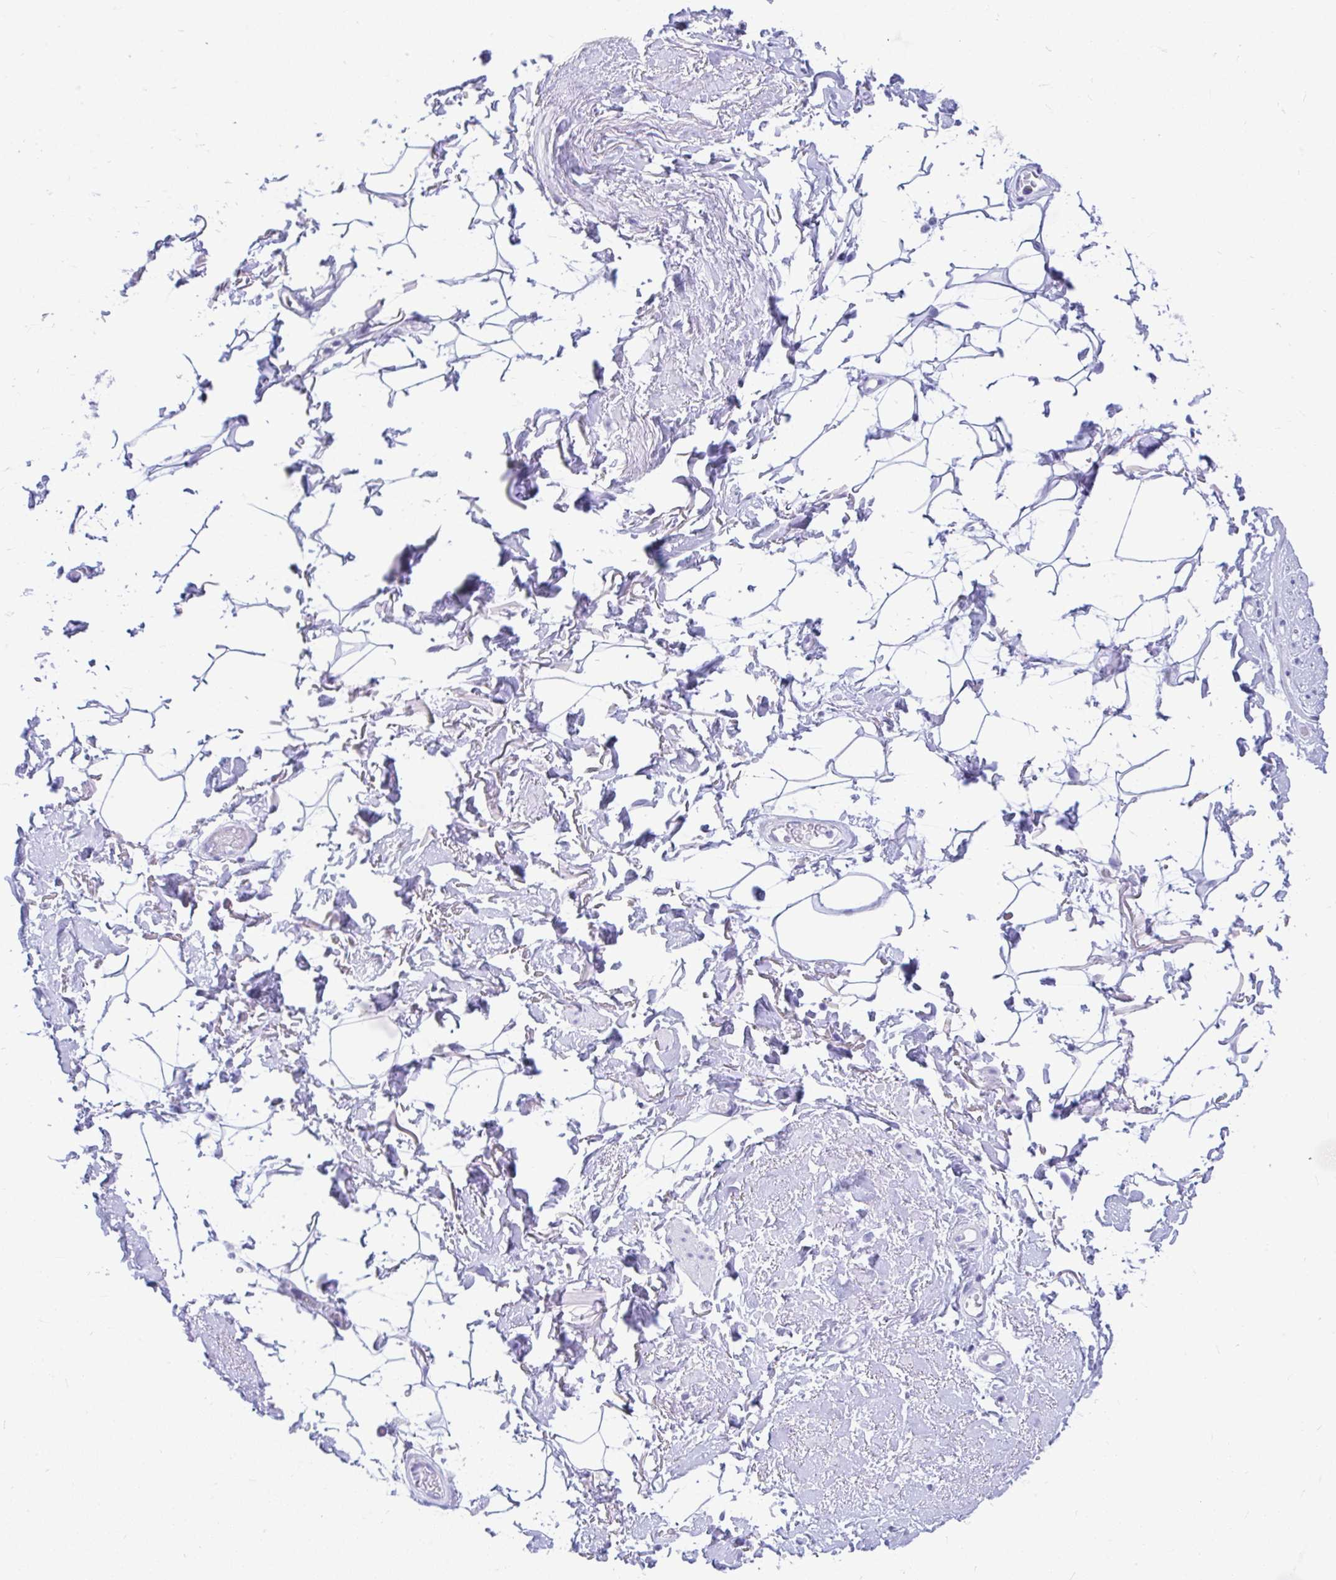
{"staining": {"intensity": "negative", "quantity": "none", "location": "none"}, "tissue": "adipose tissue", "cell_type": "Adipocytes", "image_type": "normal", "snomed": [{"axis": "morphology", "description": "Normal tissue, NOS"}, {"axis": "topography", "description": "Anal"}, {"axis": "topography", "description": "Peripheral nerve tissue"}], "caption": "This is a image of immunohistochemistry staining of benign adipose tissue, which shows no positivity in adipocytes.", "gene": "SHISA8", "patient": {"sex": "male", "age": 78}}